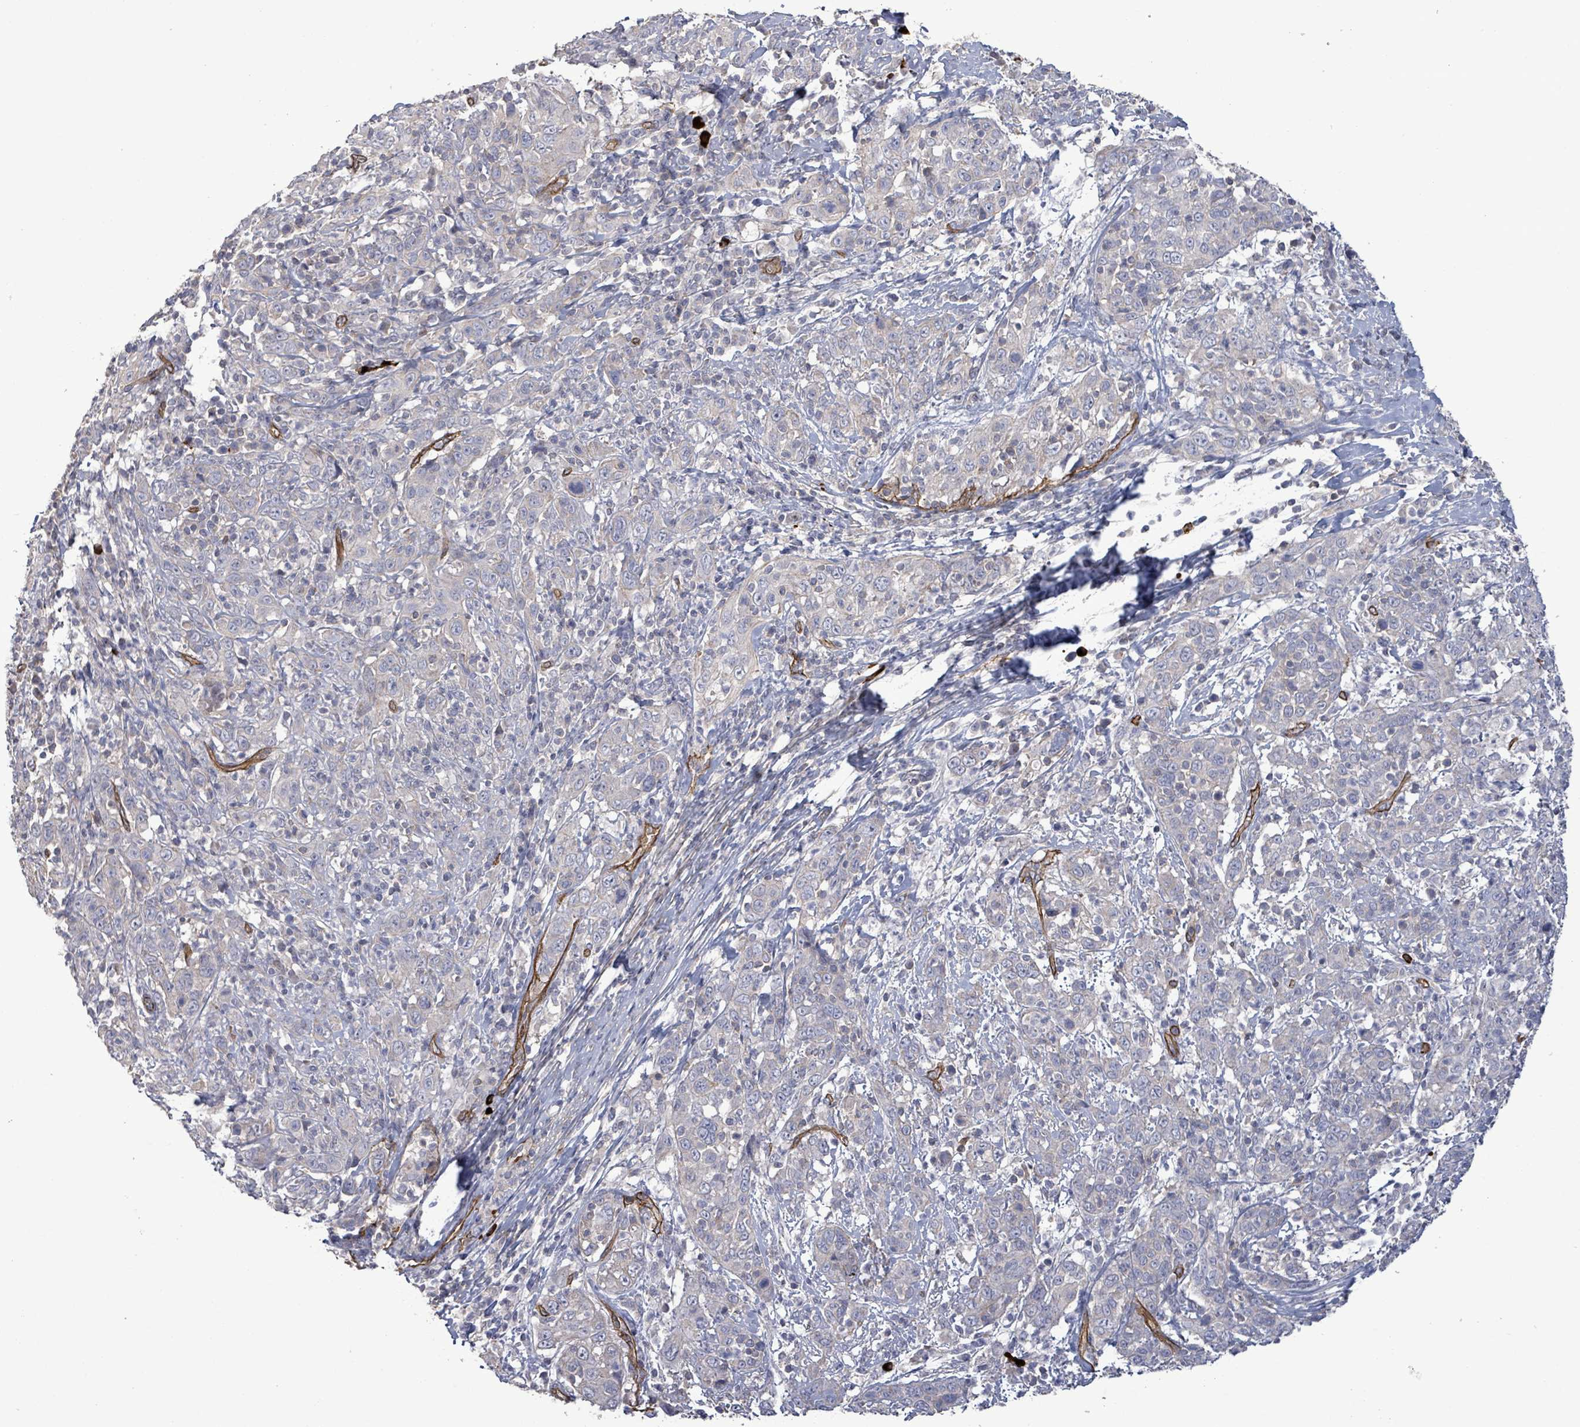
{"staining": {"intensity": "negative", "quantity": "none", "location": "none"}, "tissue": "cervical cancer", "cell_type": "Tumor cells", "image_type": "cancer", "snomed": [{"axis": "morphology", "description": "Squamous cell carcinoma, NOS"}, {"axis": "topography", "description": "Cervix"}], "caption": "Tumor cells show no significant staining in cervical cancer (squamous cell carcinoma).", "gene": "KANK3", "patient": {"sex": "female", "age": 46}}